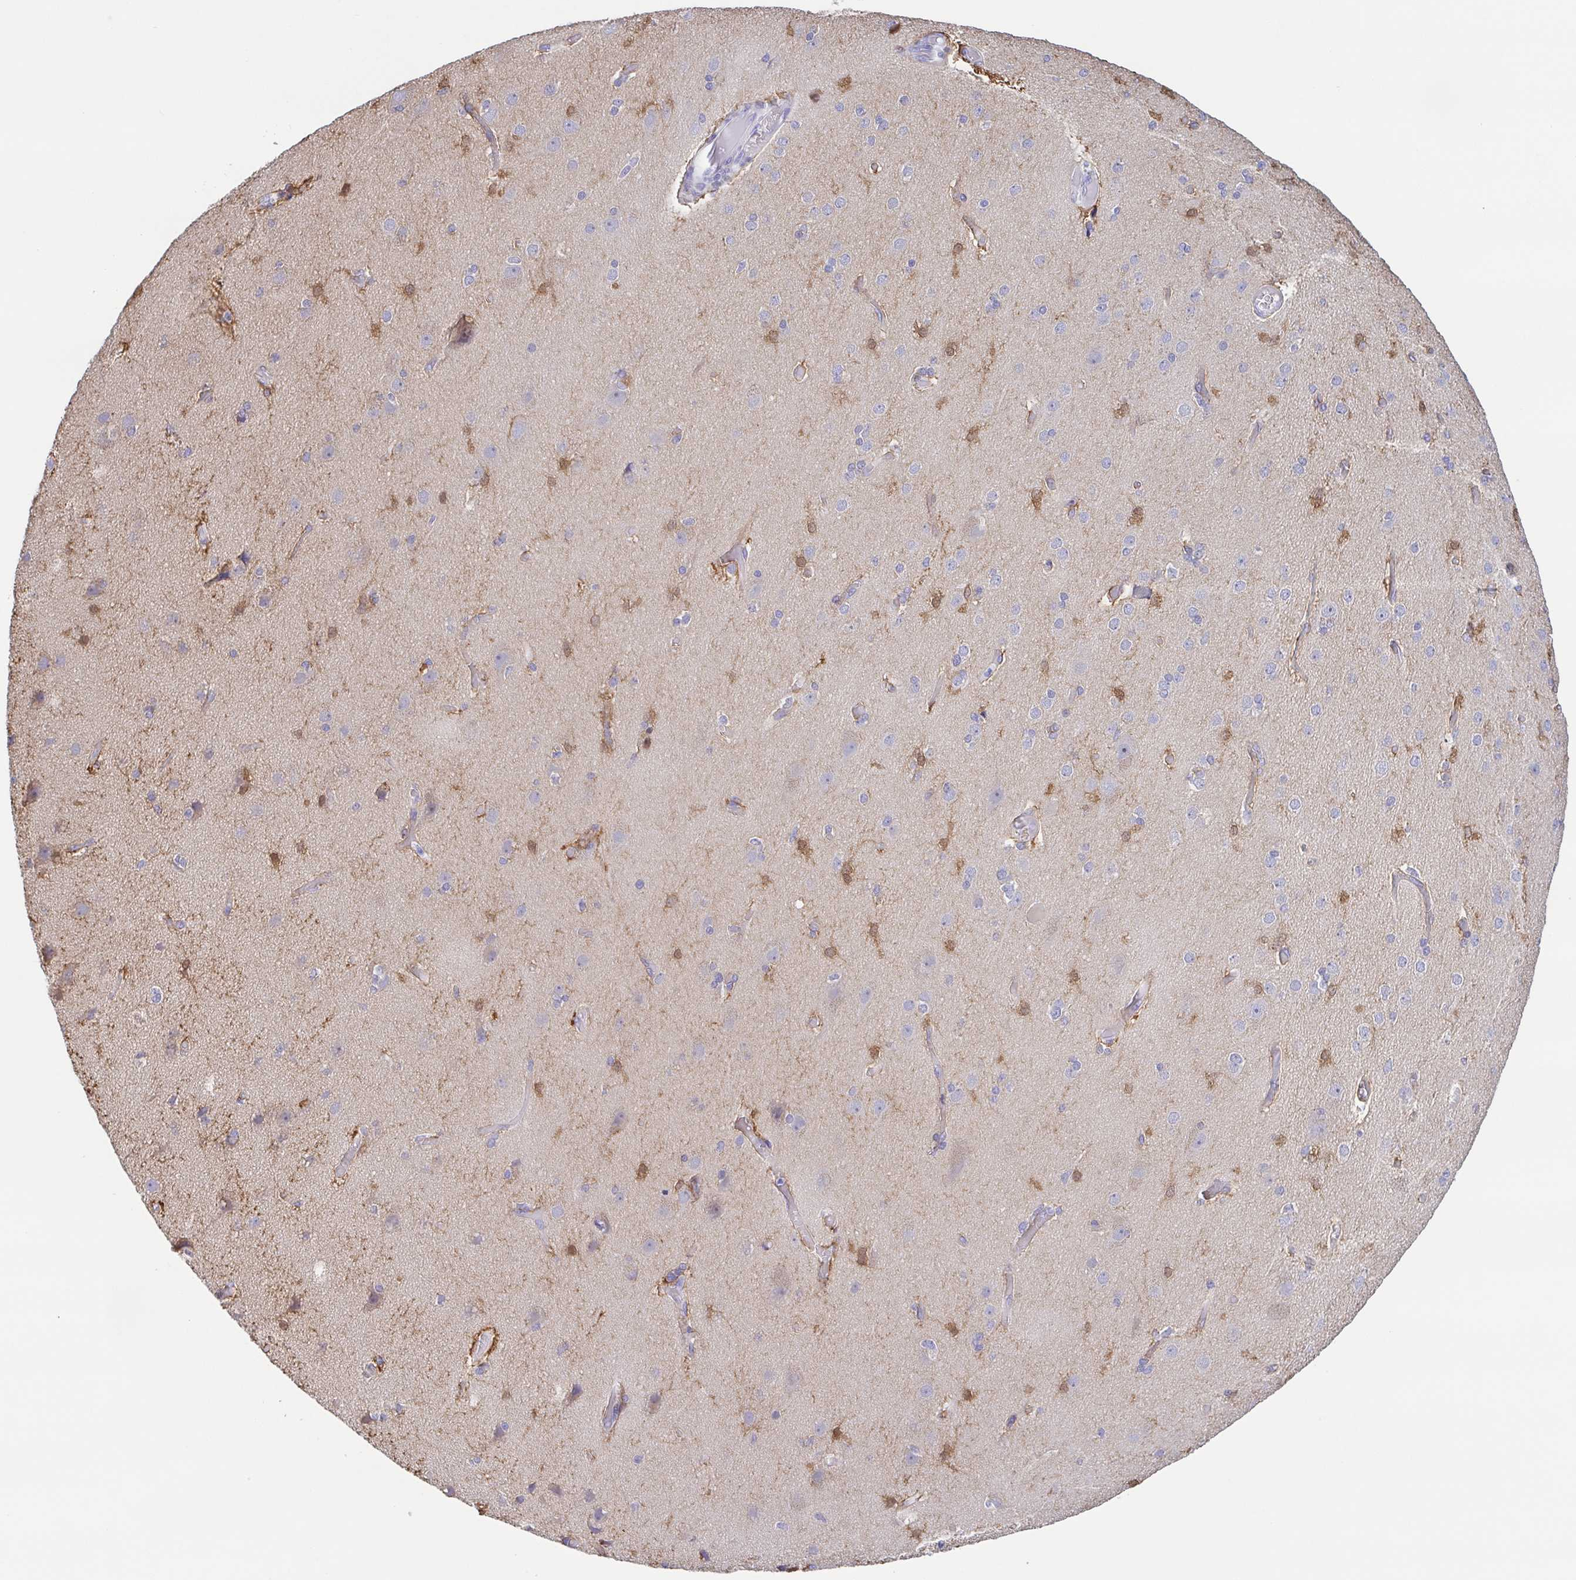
{"staining": {"intensity": "negative", "quantity": "none", "location": "none"}, "tissue": "cerebral cortex", "cell_type": "Endothelial cells", "image_type": "normal", "snomed": [{"axis": "morphology", "description": "Normal tissue, NOS"}, {"axis": "morphology", "description": "Glioma, malignant, High grade"}, {"axis": "topography", "description": "Cerebral cortex"}], "caption": "High power microscopy photomicrograph of an immunohistochemistry image of normal cerebral cortex, revealing no significant staining in endothelial cells. (Brightfield microscopy of DAB immunohistochemistry at high magnification).", "gene": "MUCL3", "patient": {"sex": "male", "age": 71}}